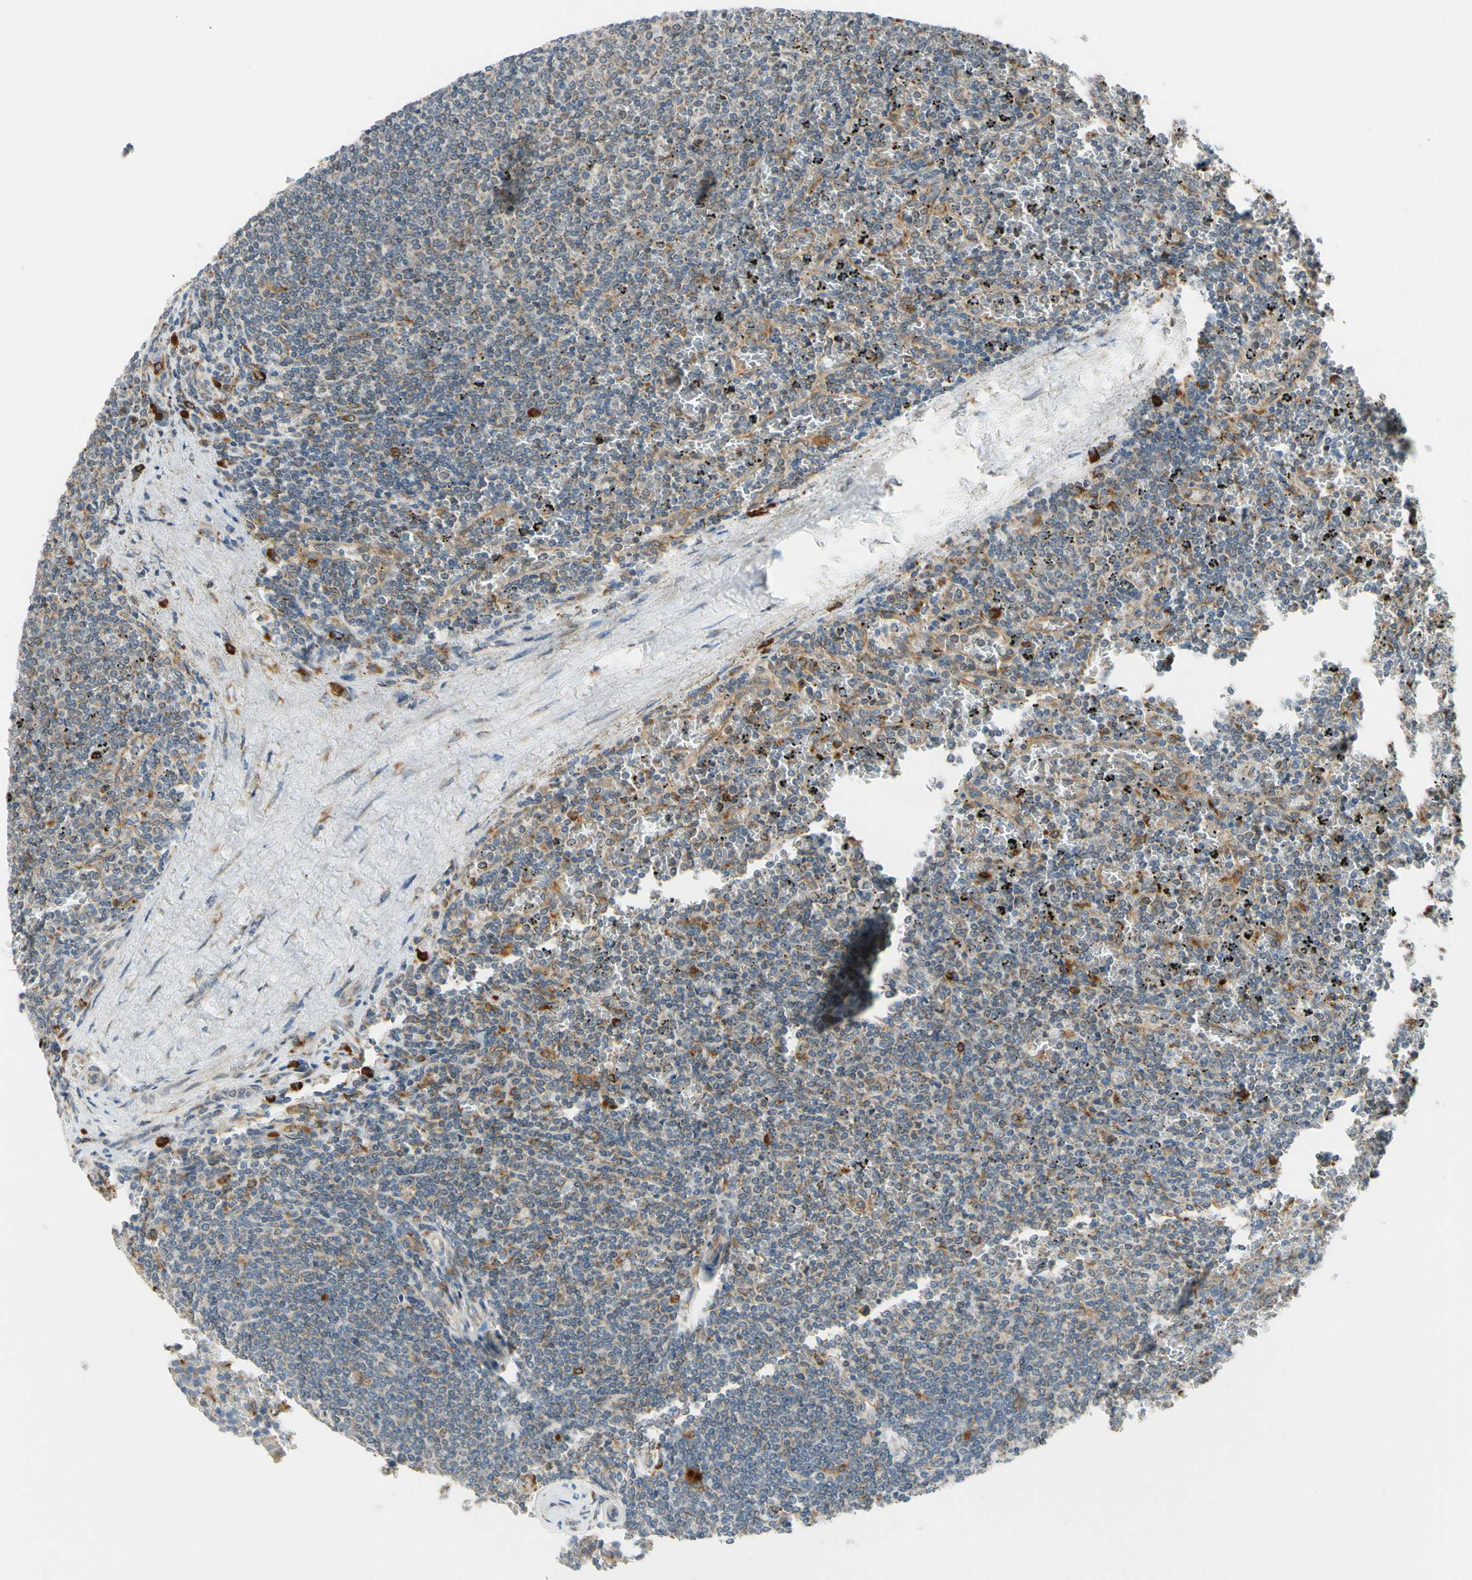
{"staining": {"intensity": "weak", "quantity": "<25%", "location": "cytoplasmic/membranous"}, "tissue": "lymphoma", "cell_type": "Tumor cells", "image_type": "cancer", "snomed": [{"axis": "morphology", "description": "Malignant lymphoma, non-Hodgkin's type, Low grade"}, {"axis": "topography", "description": "Spleen"}], "caption": "High power microscopy histopathology image of an immunohistochemistry image of lymphoma, revealing no significant expression in tumor cells.", "gene": "RPN2", "patient": {"sex": "female", "age": 77}}